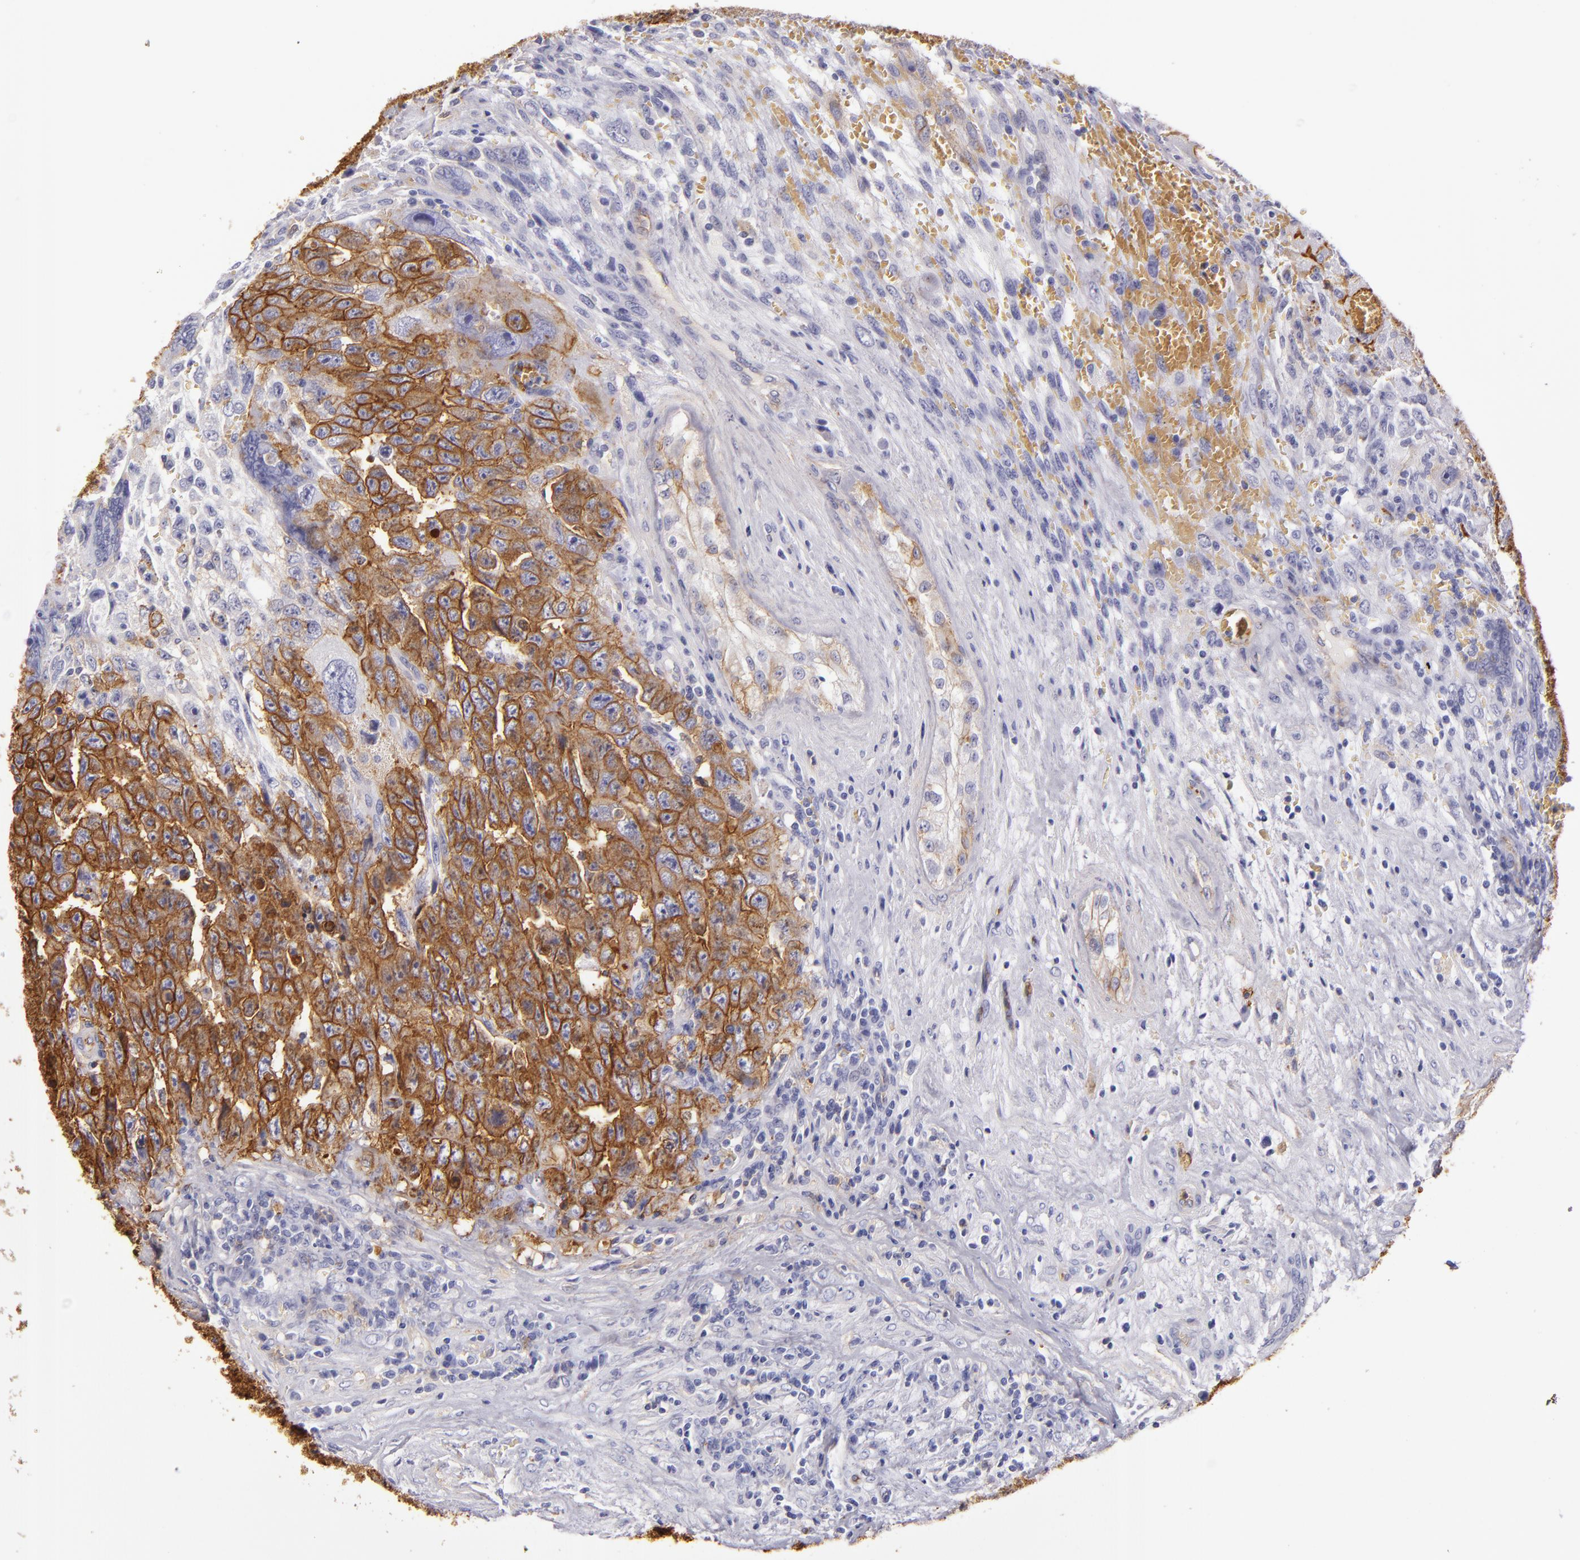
{"staining": {"intensity": "strong", "quantity": ">75%", "location": "cytoplasmic/membranous"}, "tissue": "testis cancer", "cell_type": "Tumor cells", "image_type": "cancer", "snomed": [{"axis": "morphology", "description": "Carcinoma, Embryonal, NOS"}, {"axis": "topography", "description": "Testis"}], "caption": "DAB (3,3'-diaminobenzidine) immunohistochemical staining of human embryonal carcinoma (testis) demonstrates strong cytoplasmic/membranous protein positivity in about >75% of tumor cells. The protein of interest is shown in brown color, while the nuclei are stained blue.", "gene": "CD9", "patient": {"sex": "male", "age": 28}}